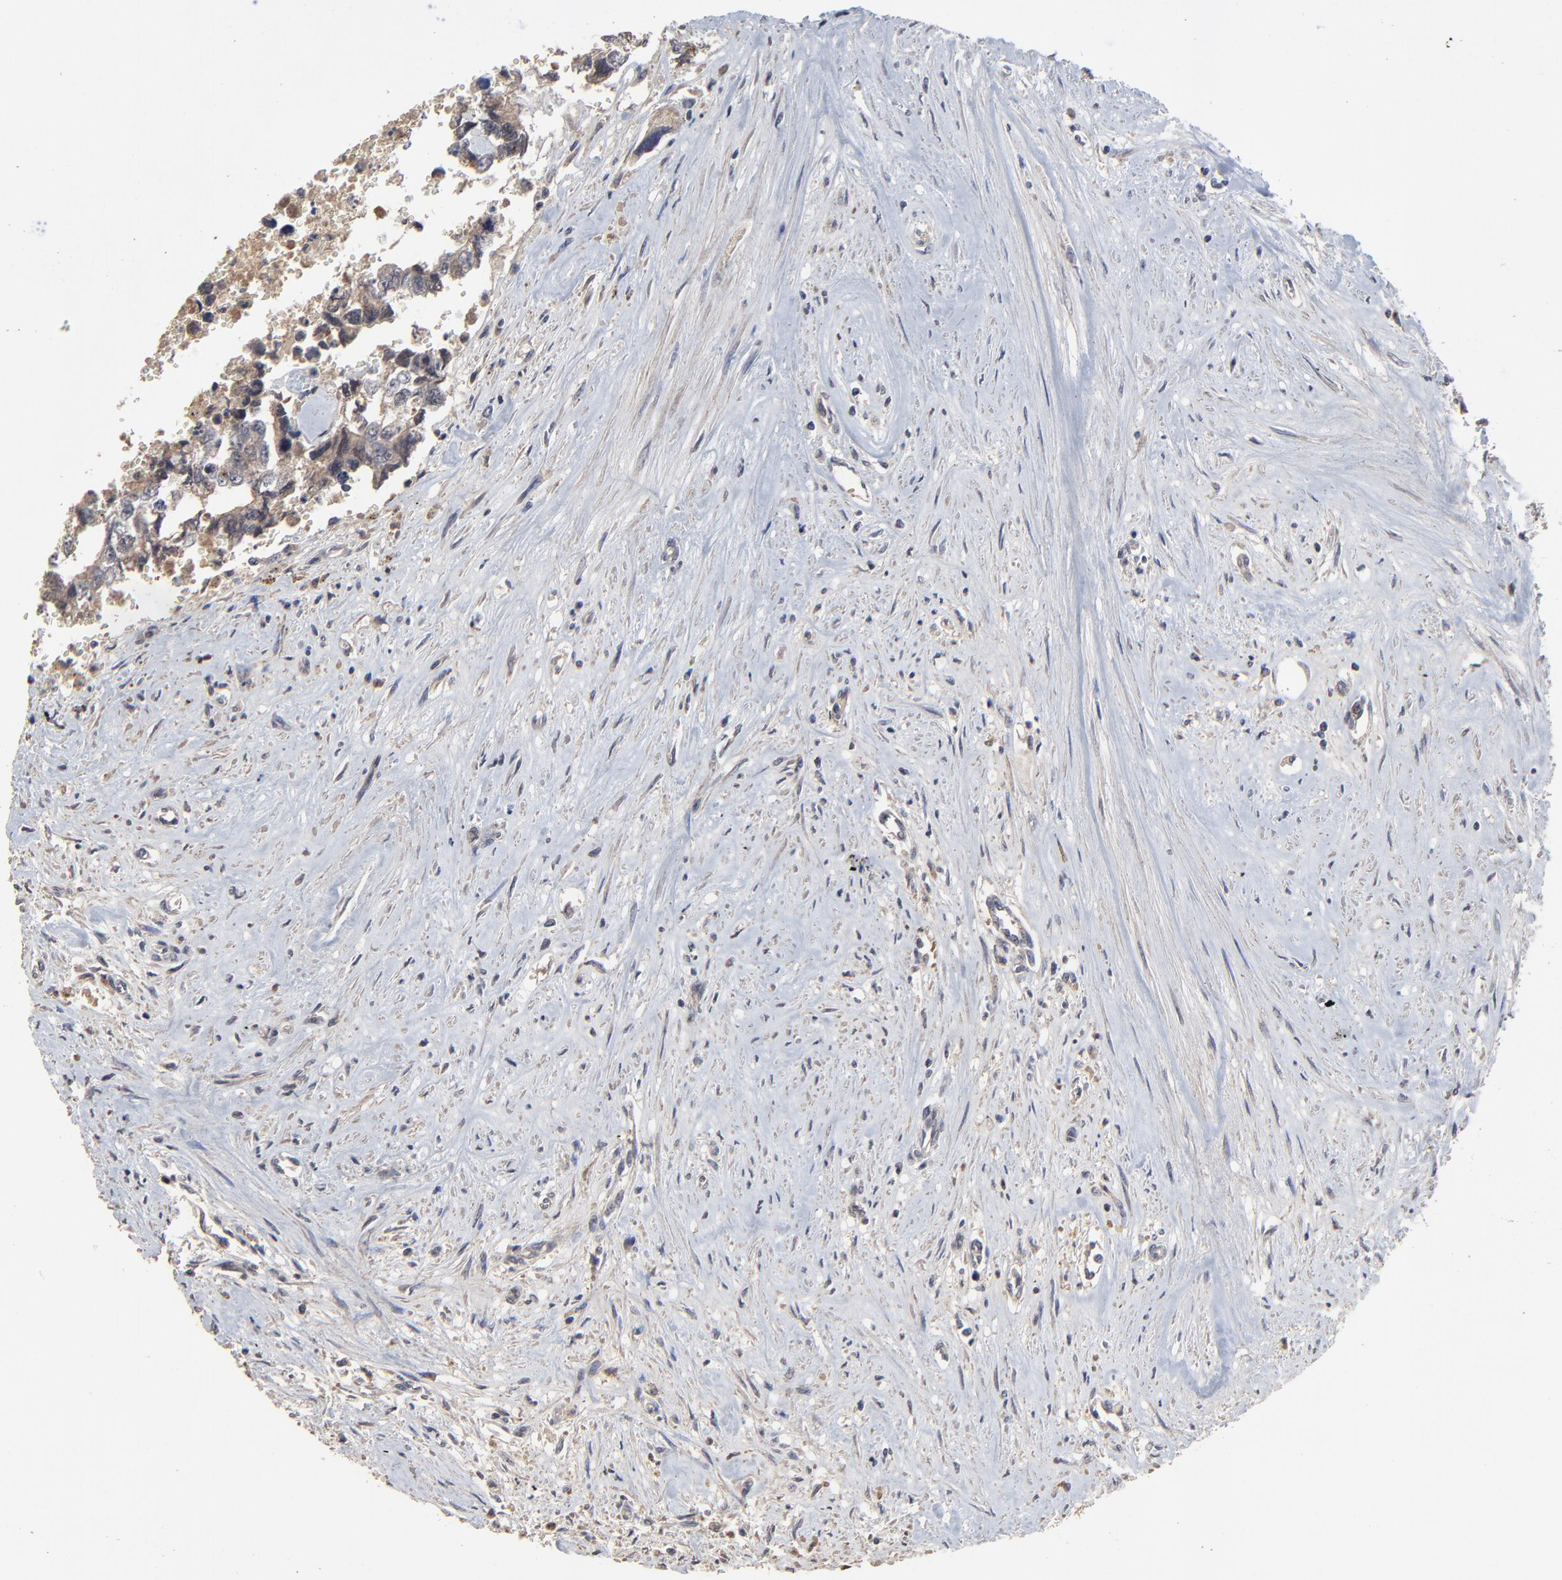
{"staining": {"intensity": "weak", "quantity": ">75%", "location": "cytoplasmic/membranous"}, "tissue": "testis cancer", "cell_type": "Tumor cells", "image_type": "cancer", "snomed": [{"axis": "morphology", "description": "Carcinoma, Embryonal, NOS"}, {"axis": "topography", "description": "Testis"}], "caption": "Human embryonal carcinoma (testis) stained with a protein marker exhibits weak staining in tumor cells.", "gene": "VPREB3", "patient": {"sex": "male", "age": 31}}